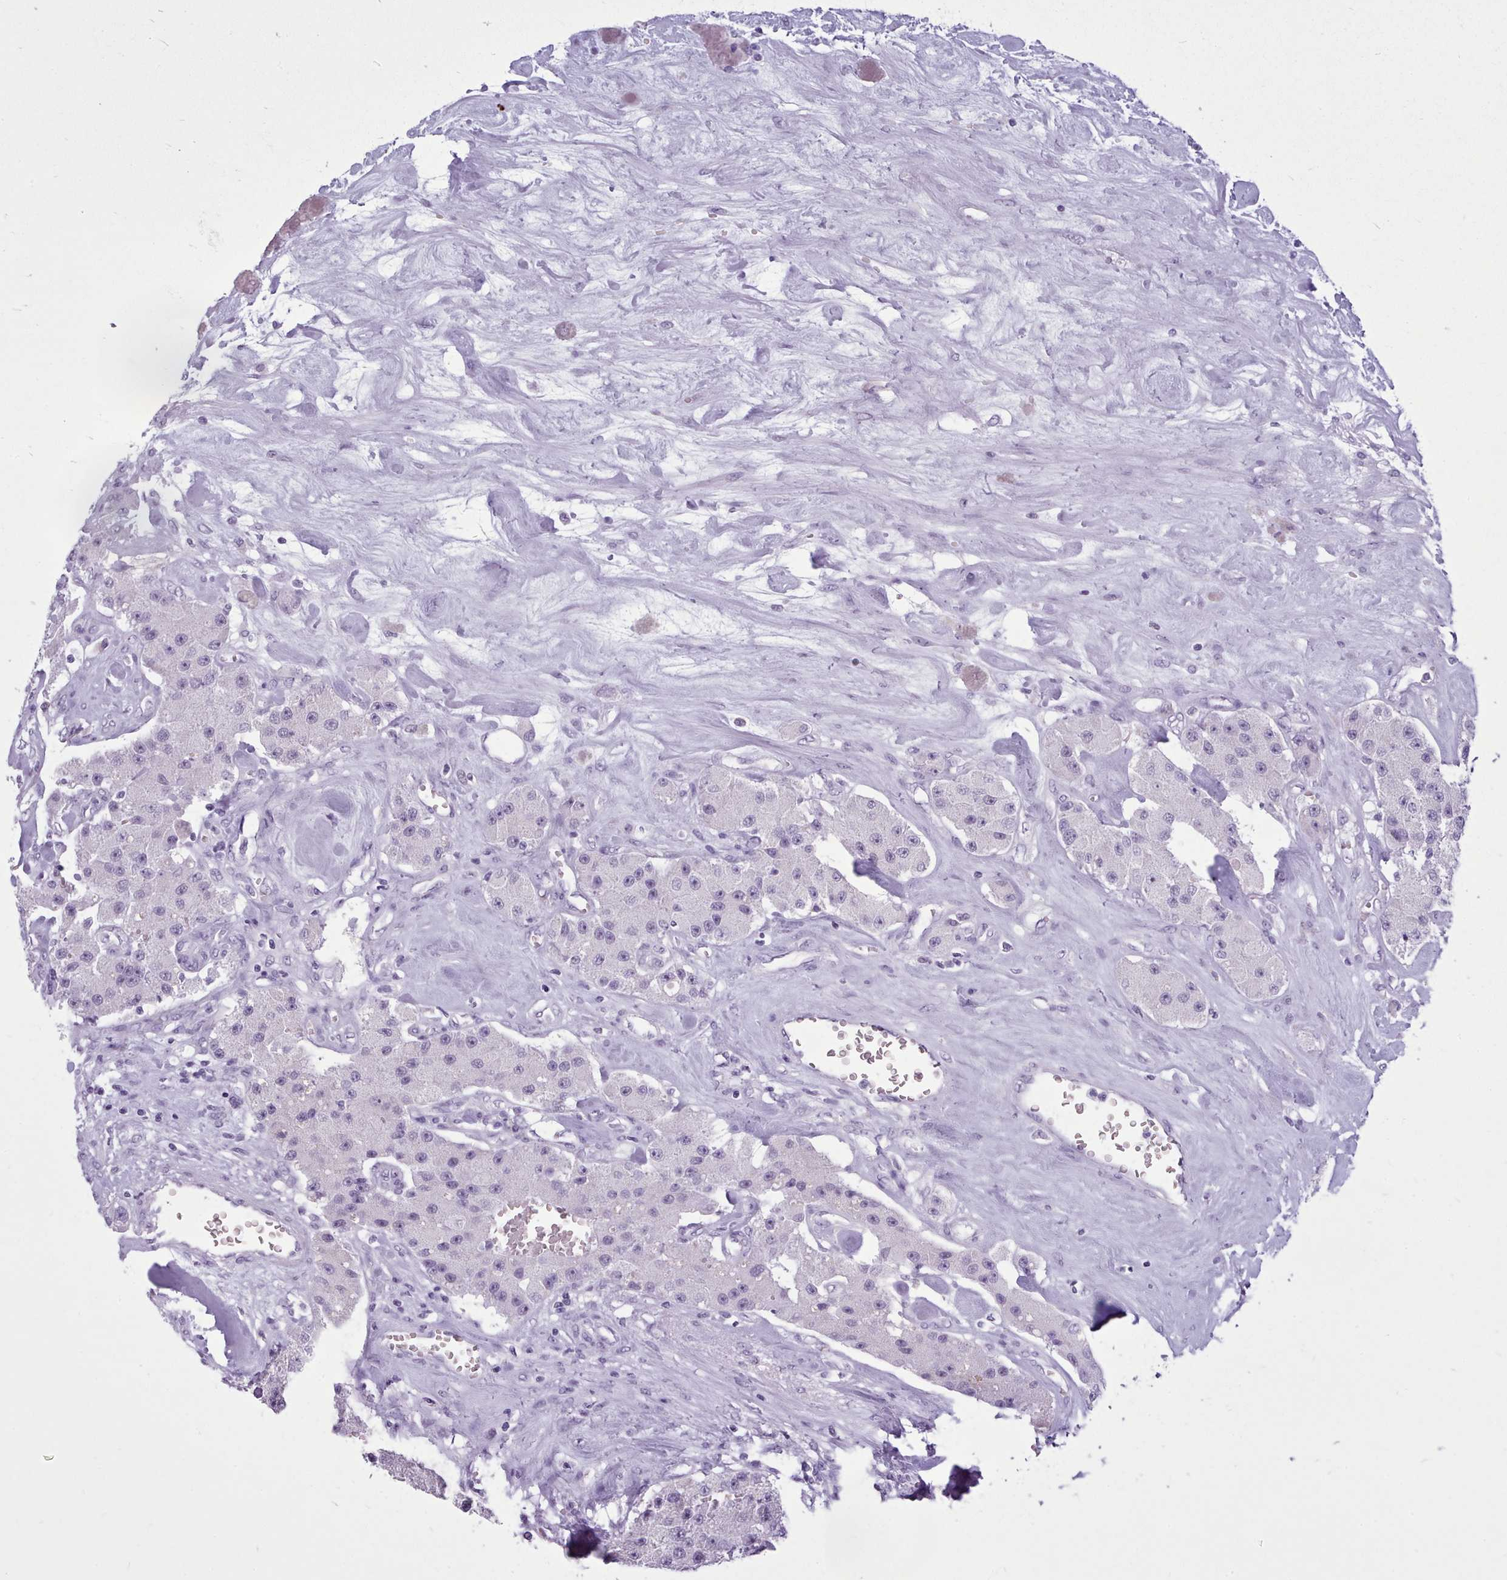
{"staining": {"intensity": "negative", "quantity": "none", "location": "none"}, "tissue": "carcinoid", "cell_type": "Tumor cells", "image_type": "cancer", "snomed": [{"axis": "morphology", "description": "Carcinoid, malignant, NOS"}, {"axis": "topography", "description": "Pancreas"}], "caption": "Immunohistochemical staining of human malignant carcinoid displays no significant positivity in tumor cells.", "gene": "FBXO48", "patient": {"sex": "male", "age": 41}}